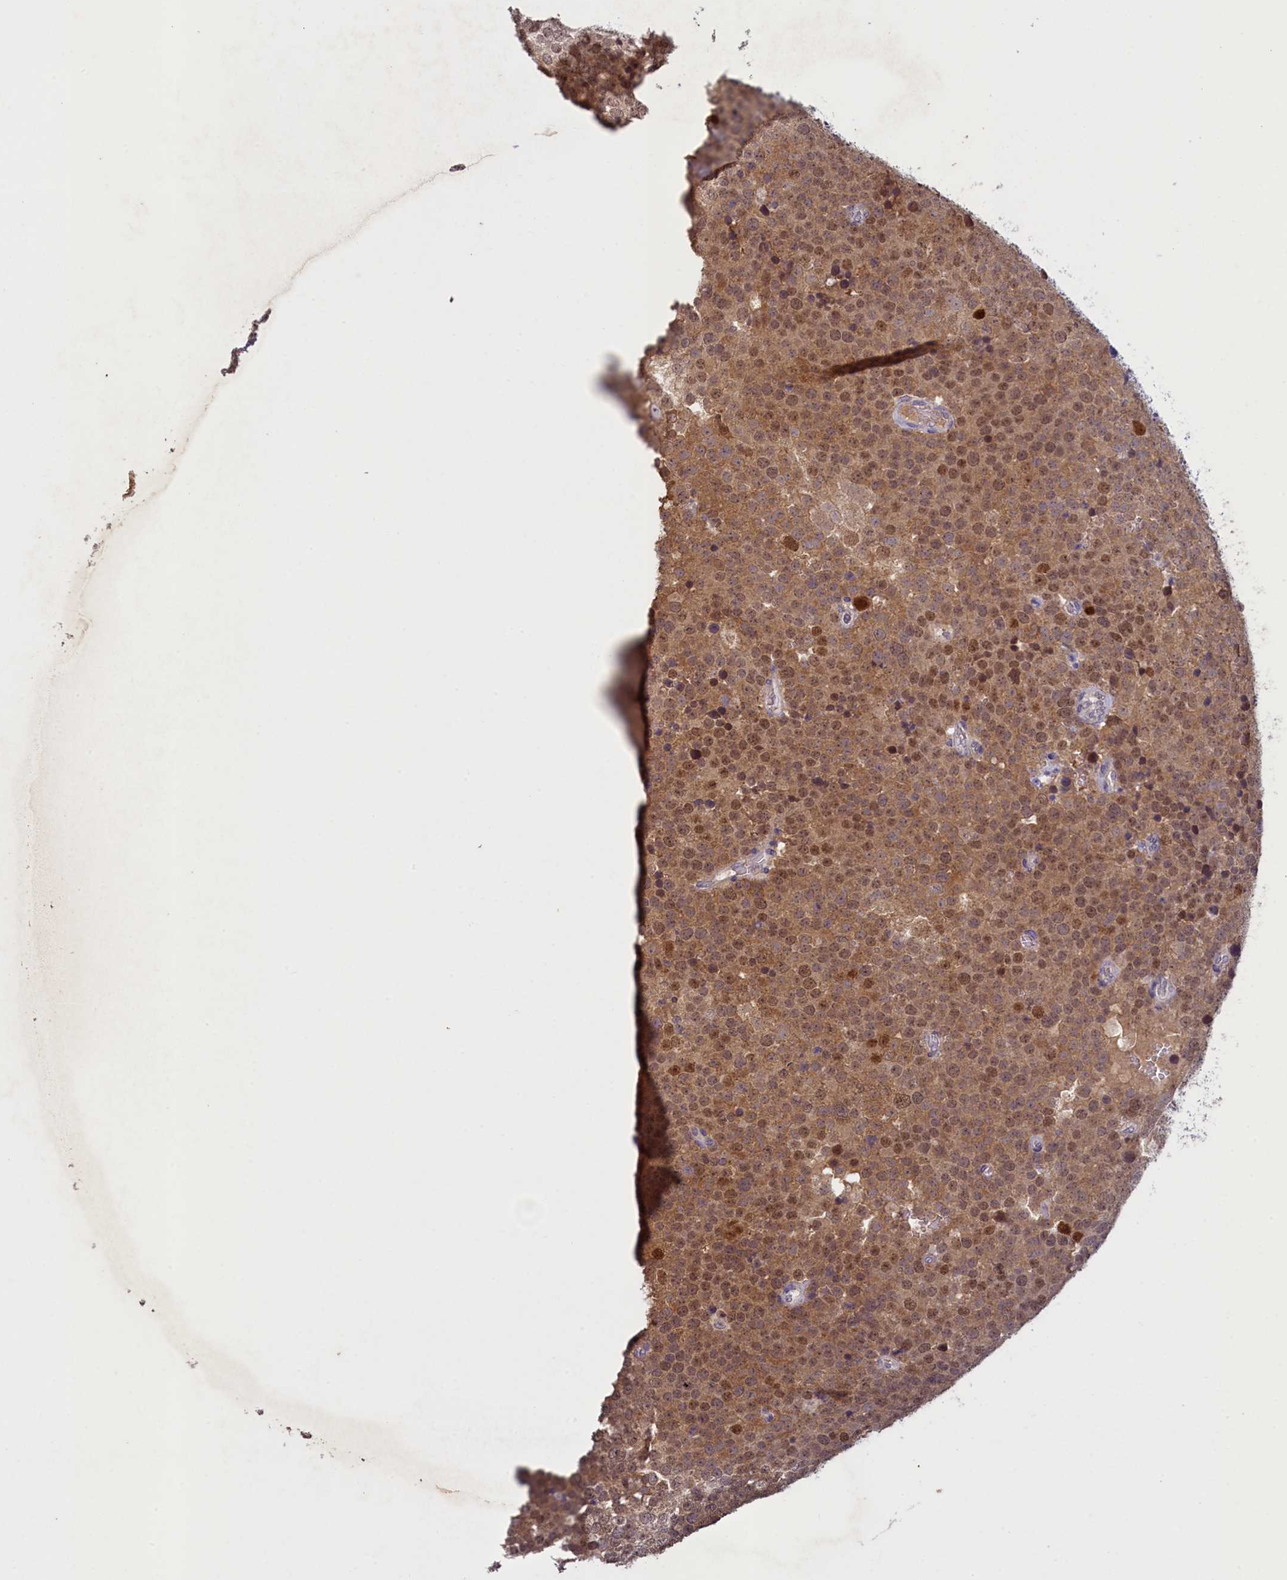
{"staining": {"intensity": "weak", "quantity": ">75%", "location": "cytoplasmic/membranous,nuclear"}, "tissue": "testis cancer", "cell_type": "Tumor cells", "image_type": "cancer", "snomed": [{"axis": "morphology", "description": "Seminoma, NOS"}, {"axis": "topography", "description": "Testis"}], "caption": "Testis cancer tissue reveals weak cytoplasmic/membranous and nuclear staining in about >75% of tumor cells, visualized by immunohistochemistry.", "gene": "ATF7IP2", "patient": {"sex": "male", "age": 71}}